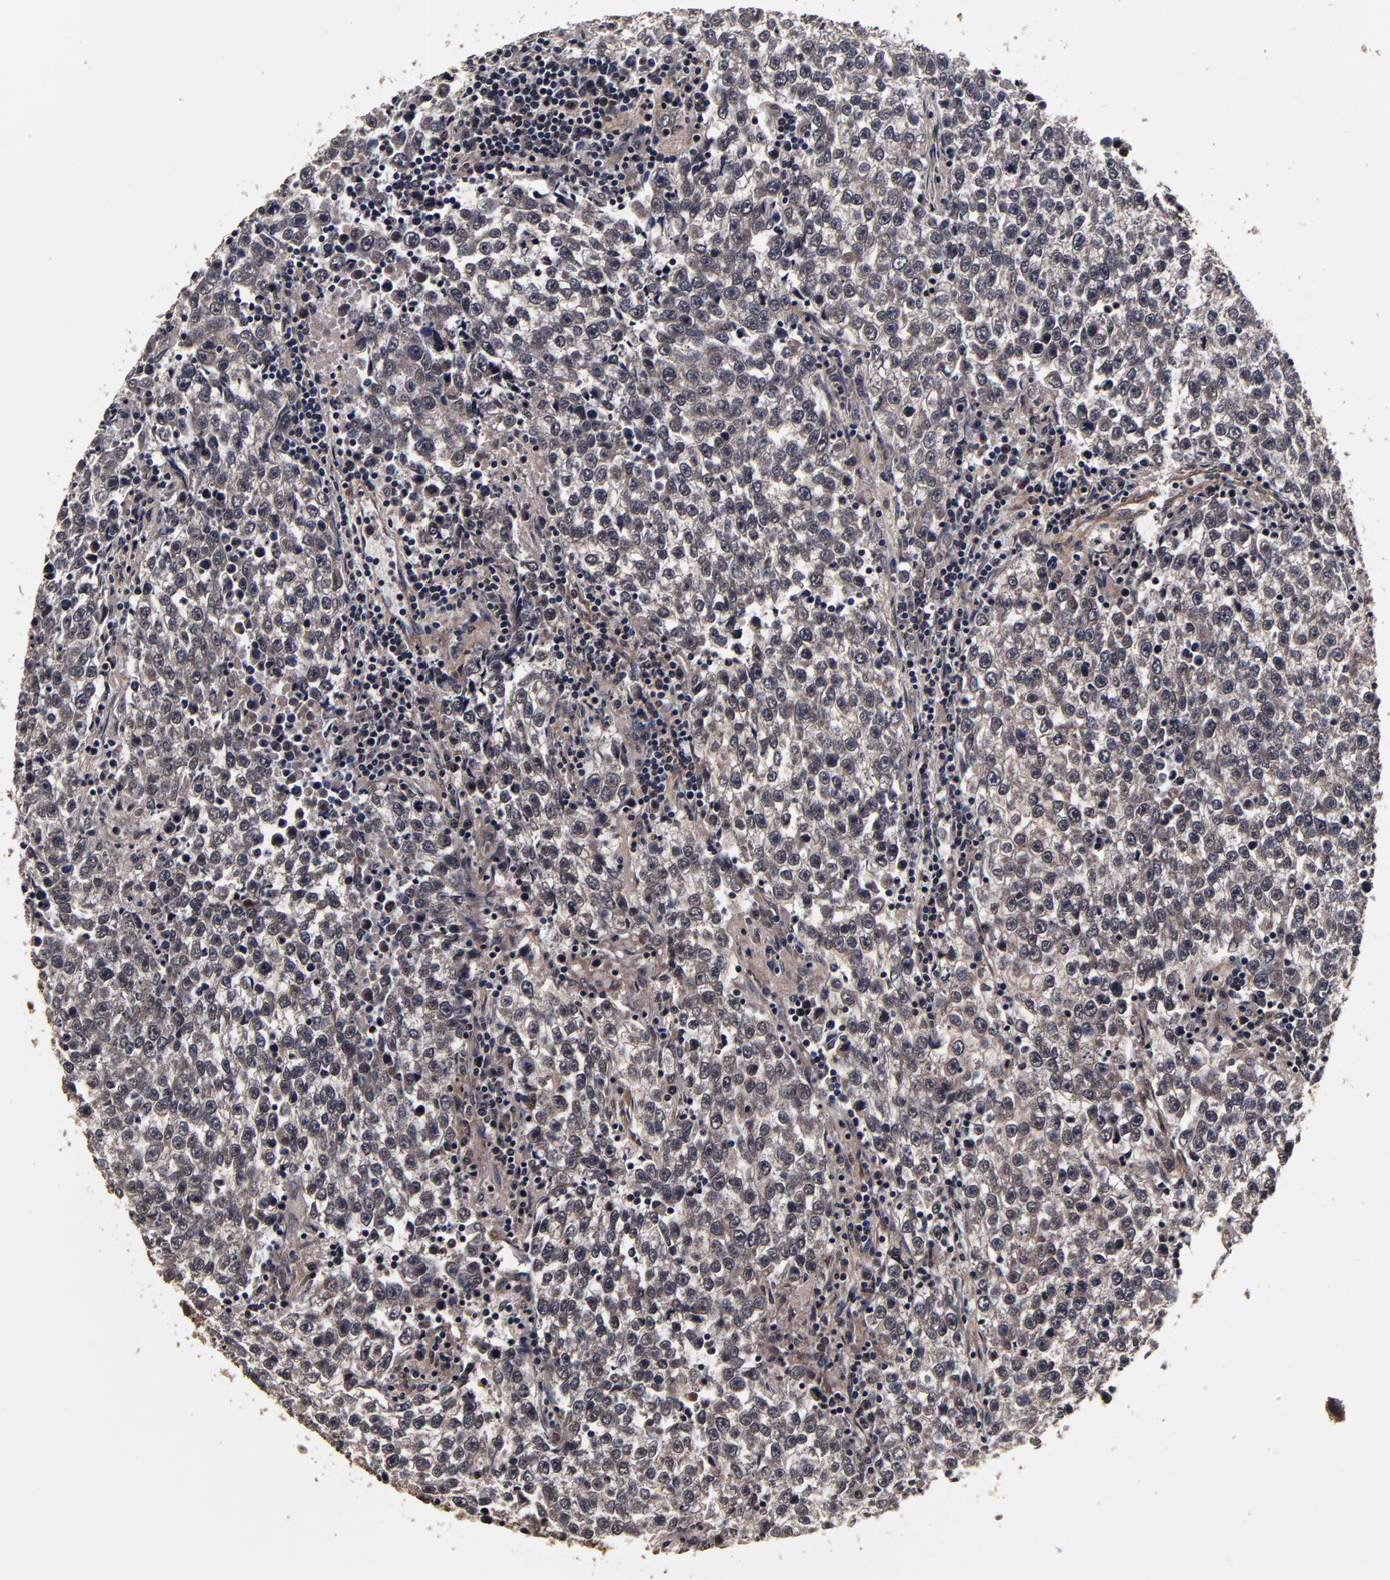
{"staining": {"intensity": "weak", "quantity": "25%-75%", "location": "cytoplasmic/membranous"}, "tissue": "testis cancer", "cell_type": "Tumor cells", "image_type": "cancer", "snomed": [{"axis": "morphology", "description": "Seminoma, NOS"}, {"axis": "topography", "description": "Testis"}], "caption": "Testis cancer (seminoma) stained with a brown dye displays weak cytoplasmic/membranous positive staining in approximately 25%-75% of tumor cells.", "gene": "MMP15", "patient": {"sex": "male", "age": 36}}